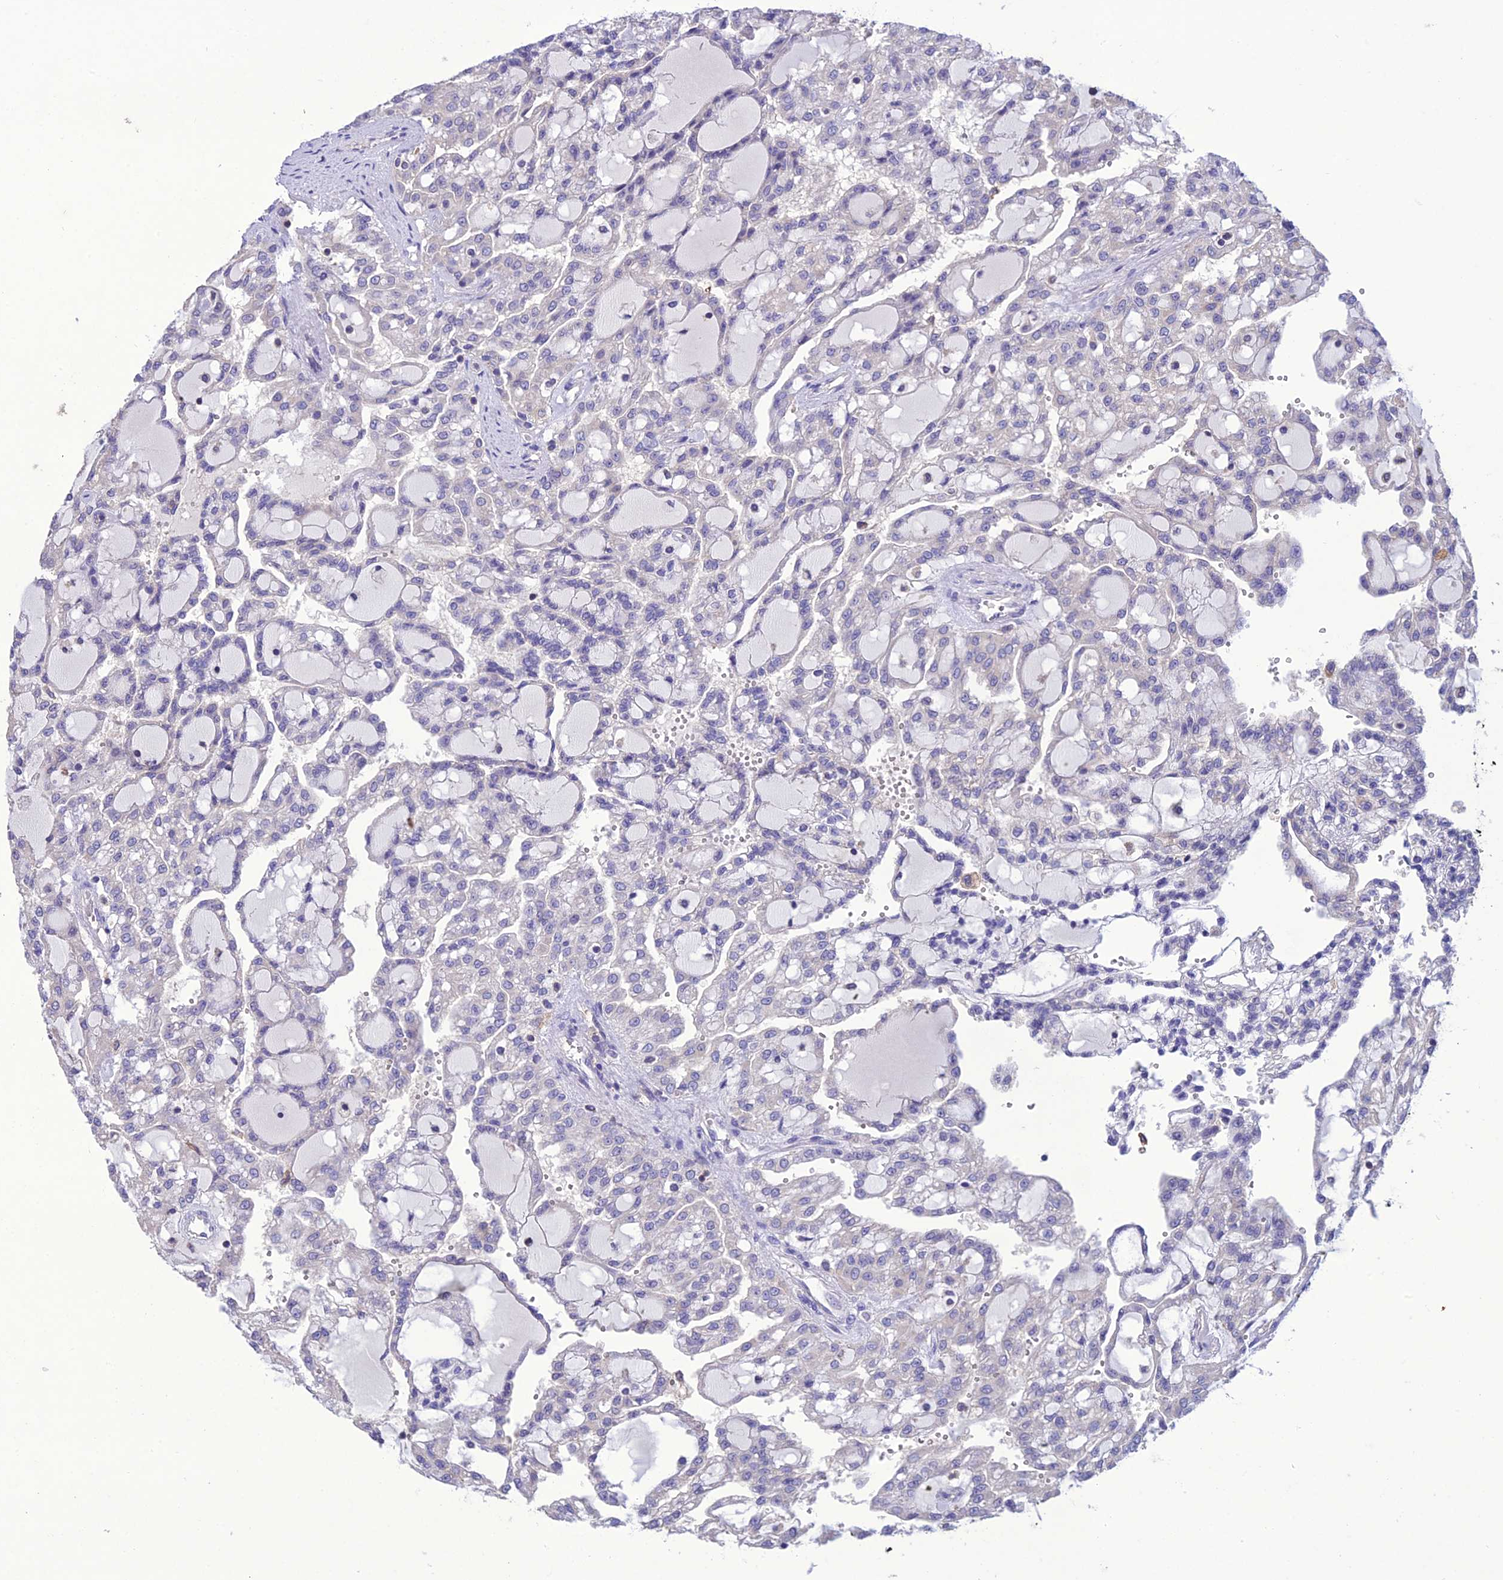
{"staining": {"intensity": "negative", "quantity": "none", "location": "none"}, "tissue": "renal cancer", "cell_type": "Tumor cells", "image_type": "cancer", "snomed": [{"axis": "morphology", "description": "Adenocarcinoma, NOS"}, {"axis": "topography", "description": "Kidney"}], "caption": "IHC histopathology image of neoplastic tissue: renal cancer stained with DAB demonstrates no significant protein positivity in tumor cells. Nuclei are stained in blue.", "gene": "SNX24", "patient": {"sex": "male", "age": 63}}